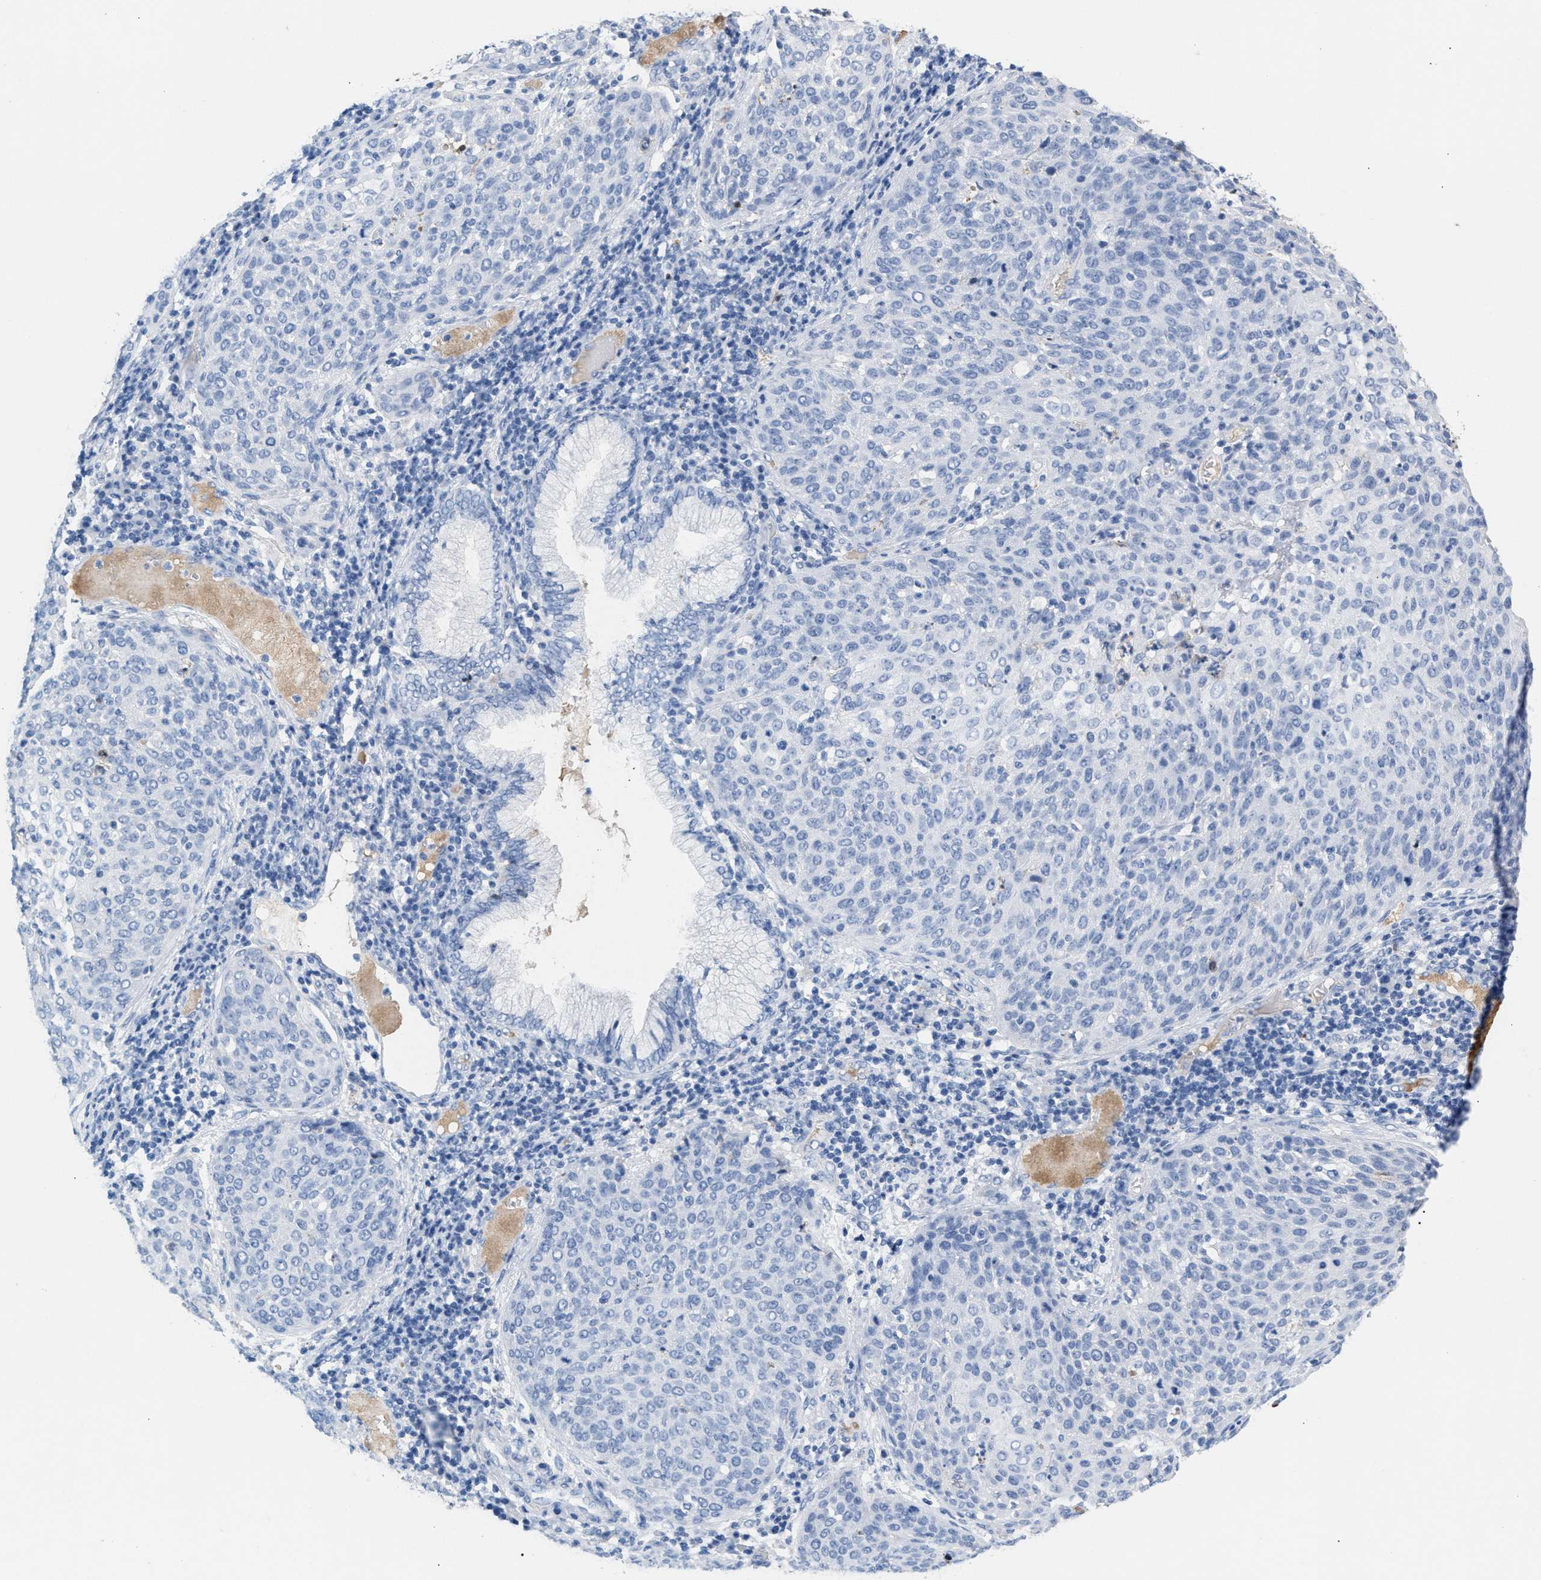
{"staining": {"intensity": "negative", "quantity": "none", "location": "none"}, "tissue": "cervical cancer", "cell_type": "Tumor cells", "image_type": "cancer", "snomed": [{"axis": "morphology", "description": "Squamous cell carcinoma, NOS"}, {"axis": "topography", "description": "Cervix"}], "caption": "Immunohistochemical staining of cervical cancer reveals no significant expression in tumor cells.", "gene": "APOH", "patient": {"sex": "female", "age": 38}}